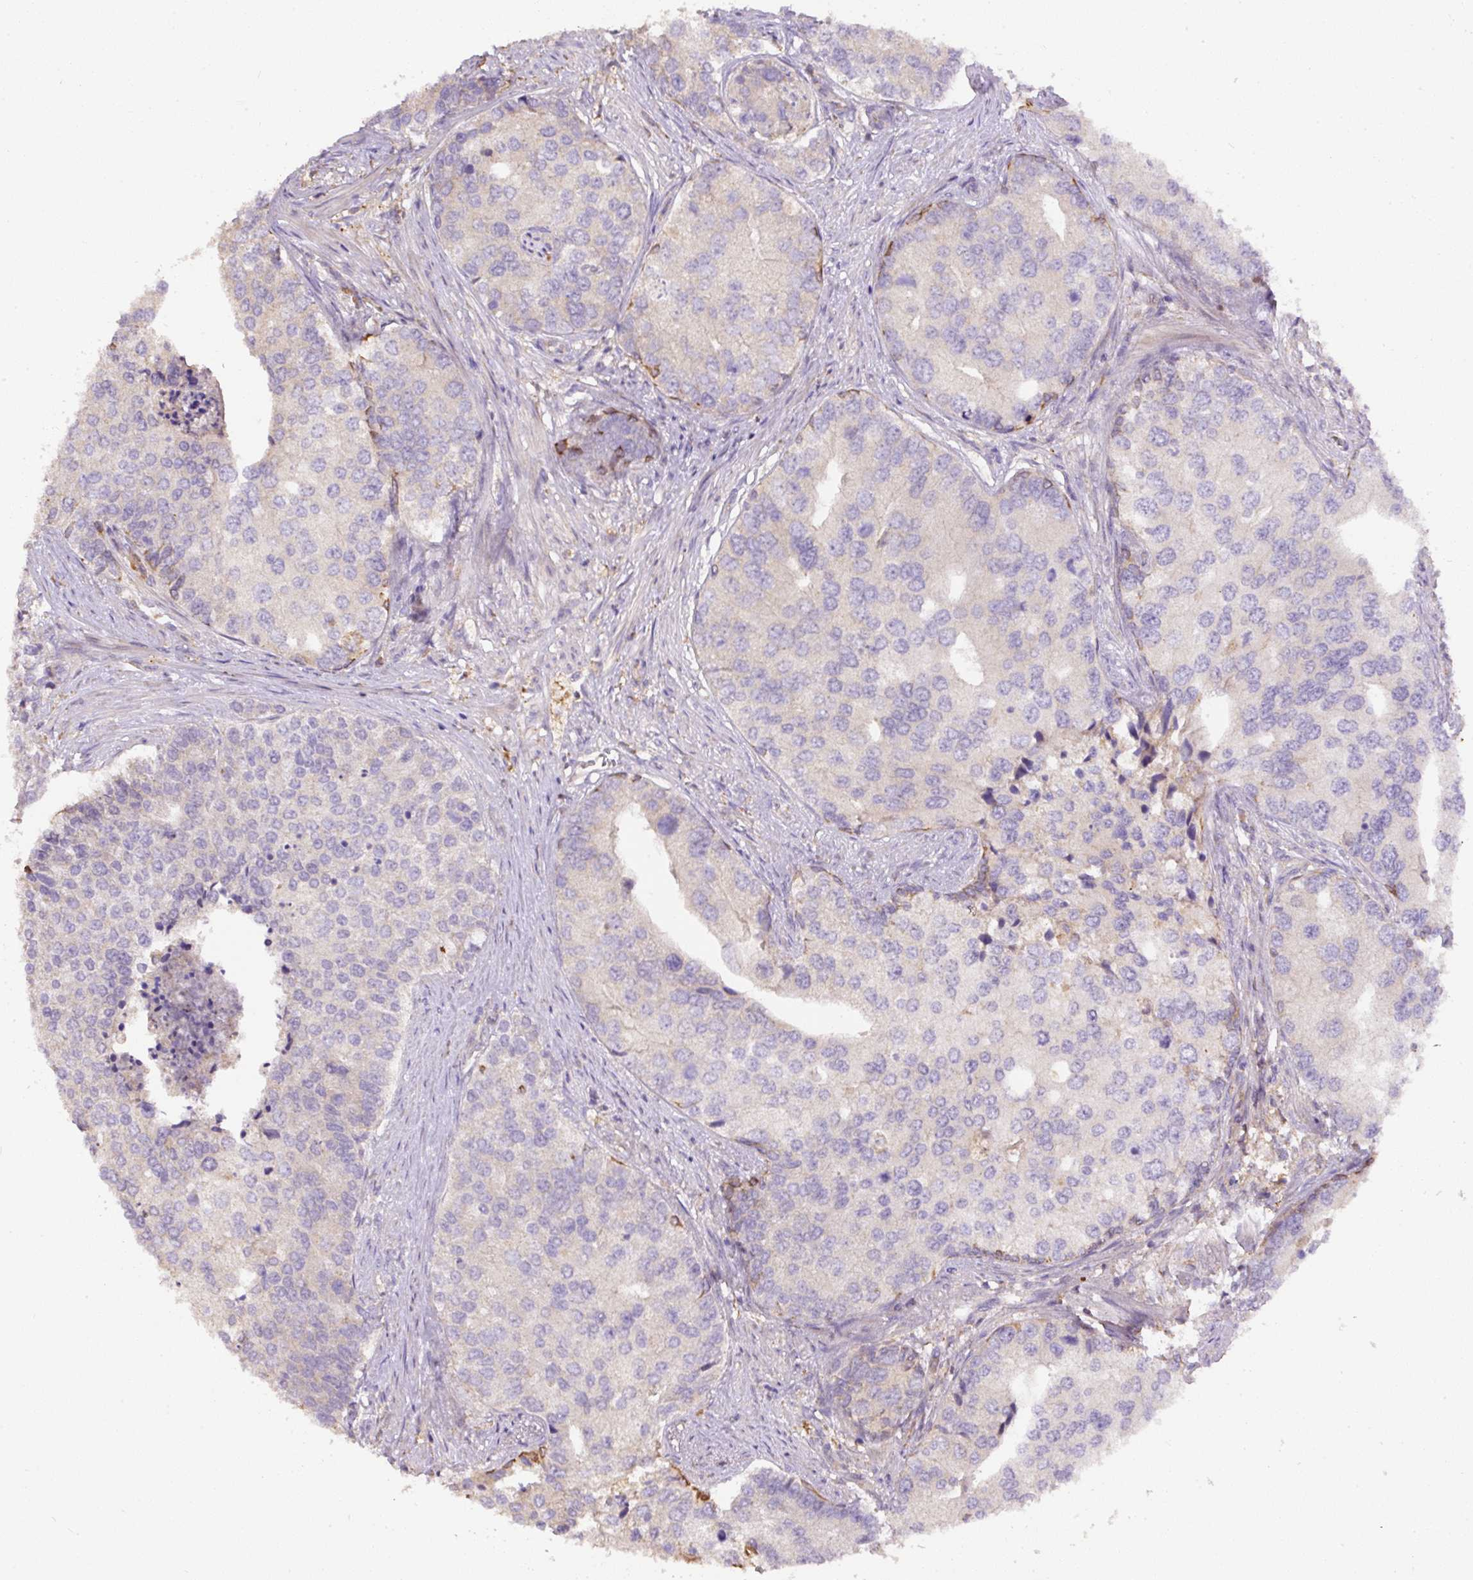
{"staining": {"intensity": "negative", "quantity": "none", "location": "none"}, "tissue": "prostate cancer", "cell_type": "Tumor cells", "image_type": "cancer", "snomed": [{"axis": "morphology", "description": "Adenocarcinoma, High grade"}, {"axis": "topography", "description": "Prostate"}], "caption": "Prostate cancer (adenocarcinoma (high-grade)) stained for a protein using immunohistochemistry shows no staining tumor cells.", "gene": "DAPK1", "patient": {"sex": "male", "age": 62}}